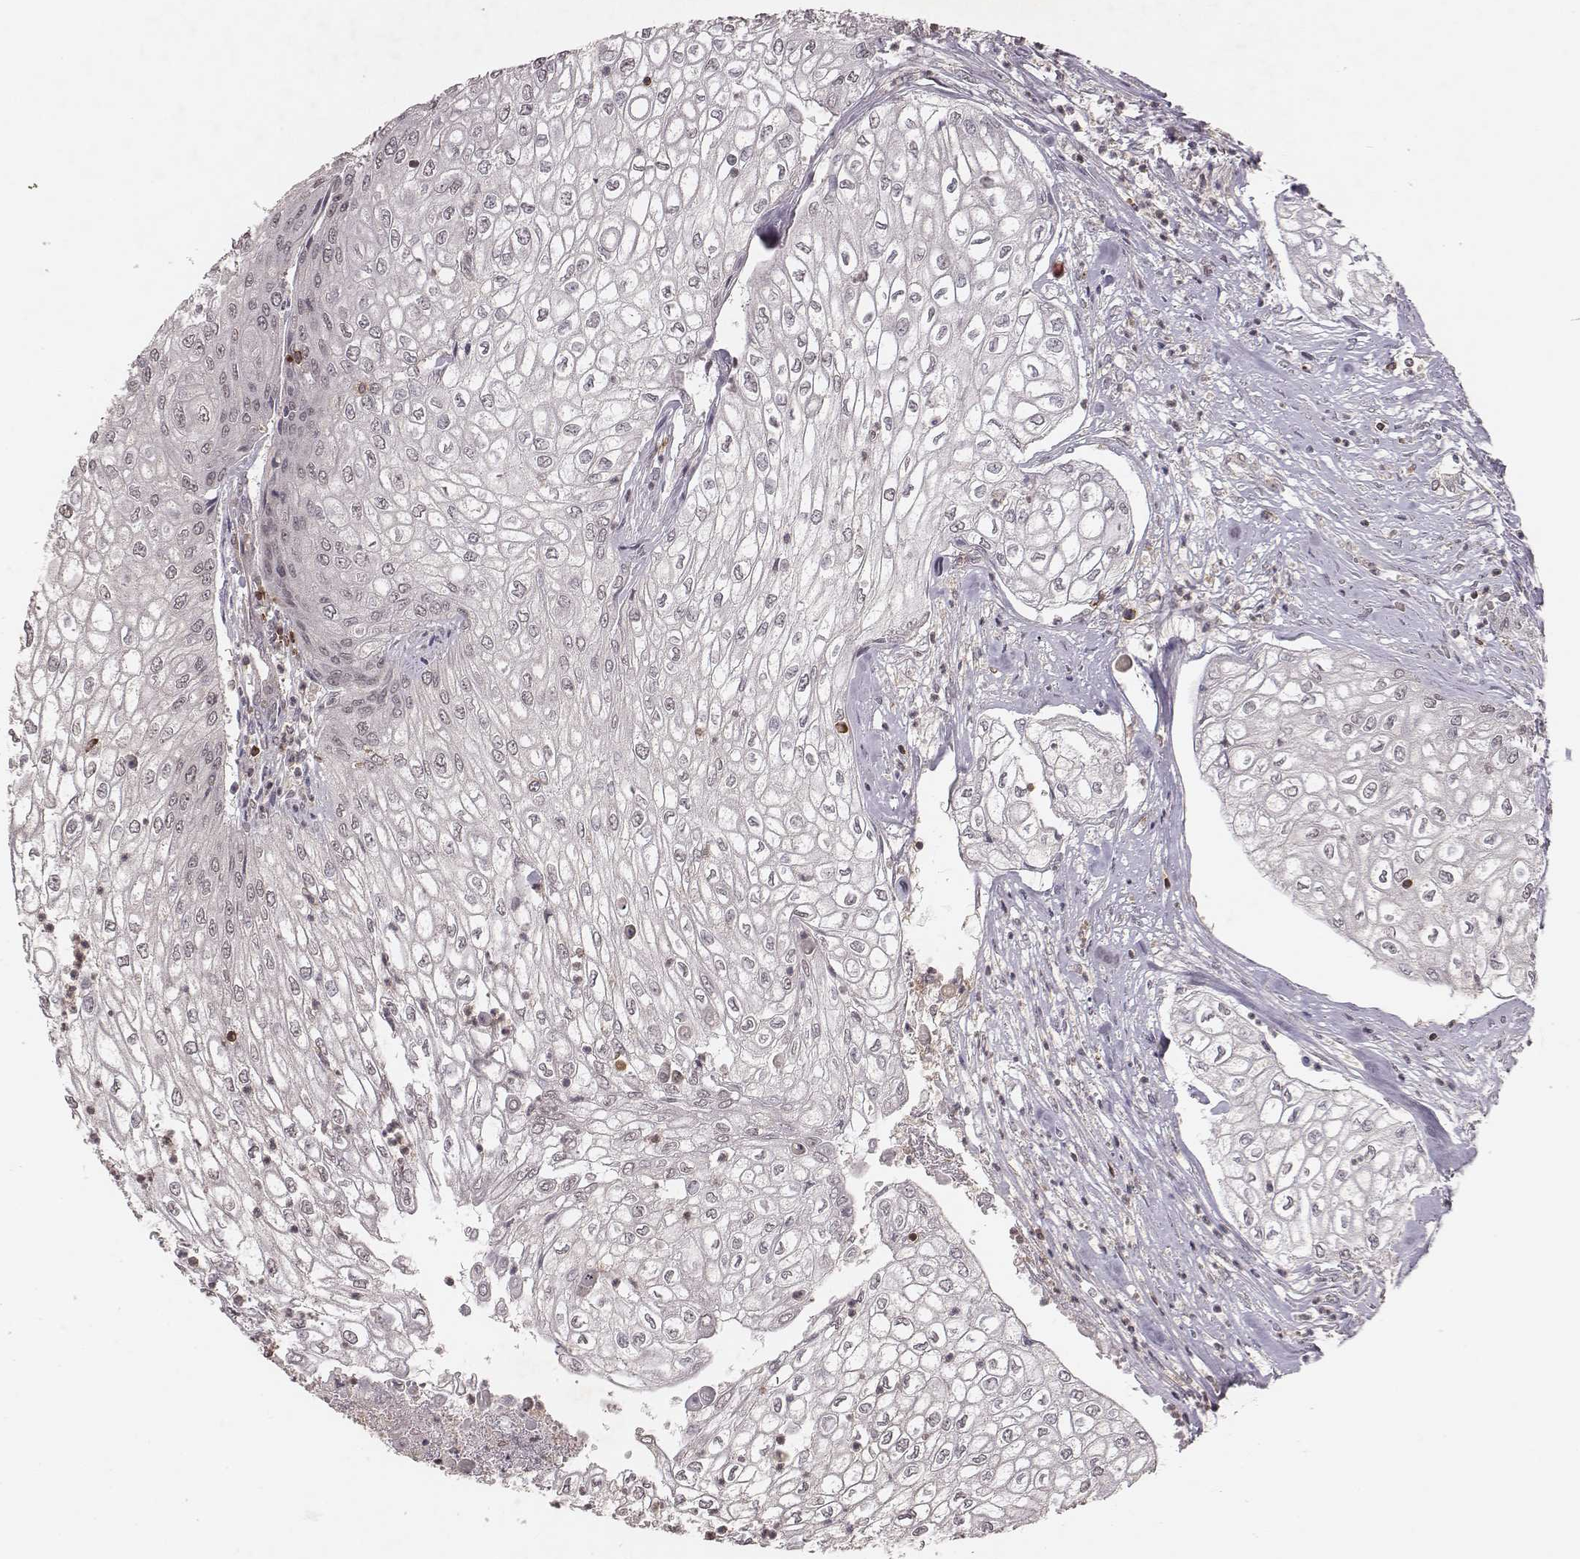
{"staining": {"intensity": "negative", "quantity": "none", "location": "none"}, "tissue": "urothelial cancer", "cell_type": "Tumor cells", "image_type": "cancer", "snomed": [{"axis": "morphology", "description": "Urothelial carcinoma, High grade"}, {"axis": "topography", "description": "Urinary bladder"}], "caption": "Immunohistochemical staining of human urothelial carcinoma (high-grade) demonstrates no significant staining in tumor cells. The staining was performed using DAB (3,3'-diaminobenzidine) to visualize the protein expression in brown, while the nuclei were stained in blue with hematoxylin (Magnification: 20x).", "gene": "PILRA", "patient": {"sex": "male", "age": 62}}